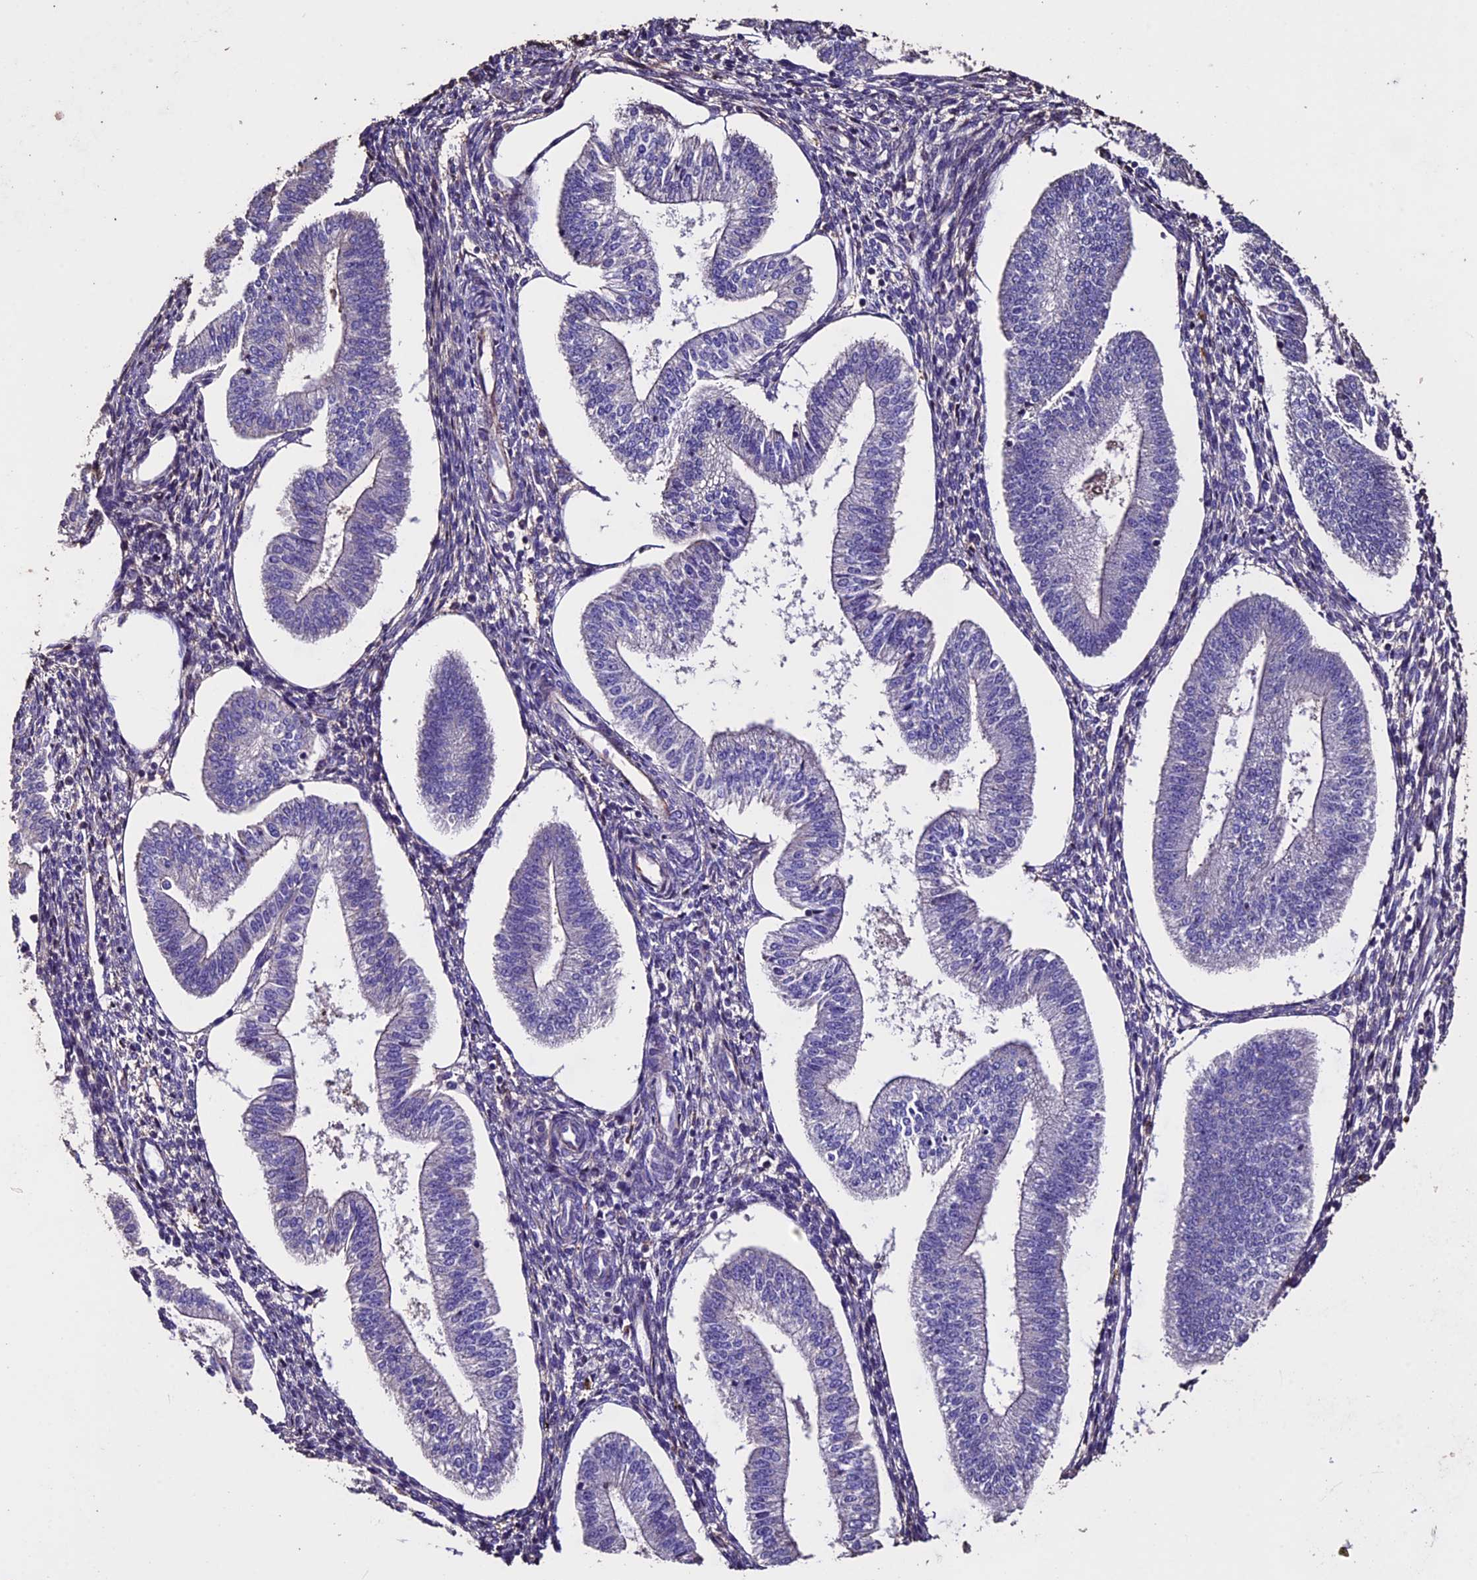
{"staining": {"intensity": "weak", "quantity": "<25%", "location": "nuclear"}, "tissue": "endometrium", "cell_type": "Cells in endometrial stroma", "image_type": "normal", "snomed": [{"axis": "morphology", "description": "Normal tissue, NOS"}, {"axis": "topography", "description": "Endometrium"}], "caption": "High power microscopy micrograph of an IHC photomicrograph of unremarkable endometrium, revealing no significant positivity in cells in endometrial stroma. (DAB immunohistochemistry (IHC) with hematoxylin counter stain).", "gene": "USB1", "patient": {"sex": "female", "age": 34}}